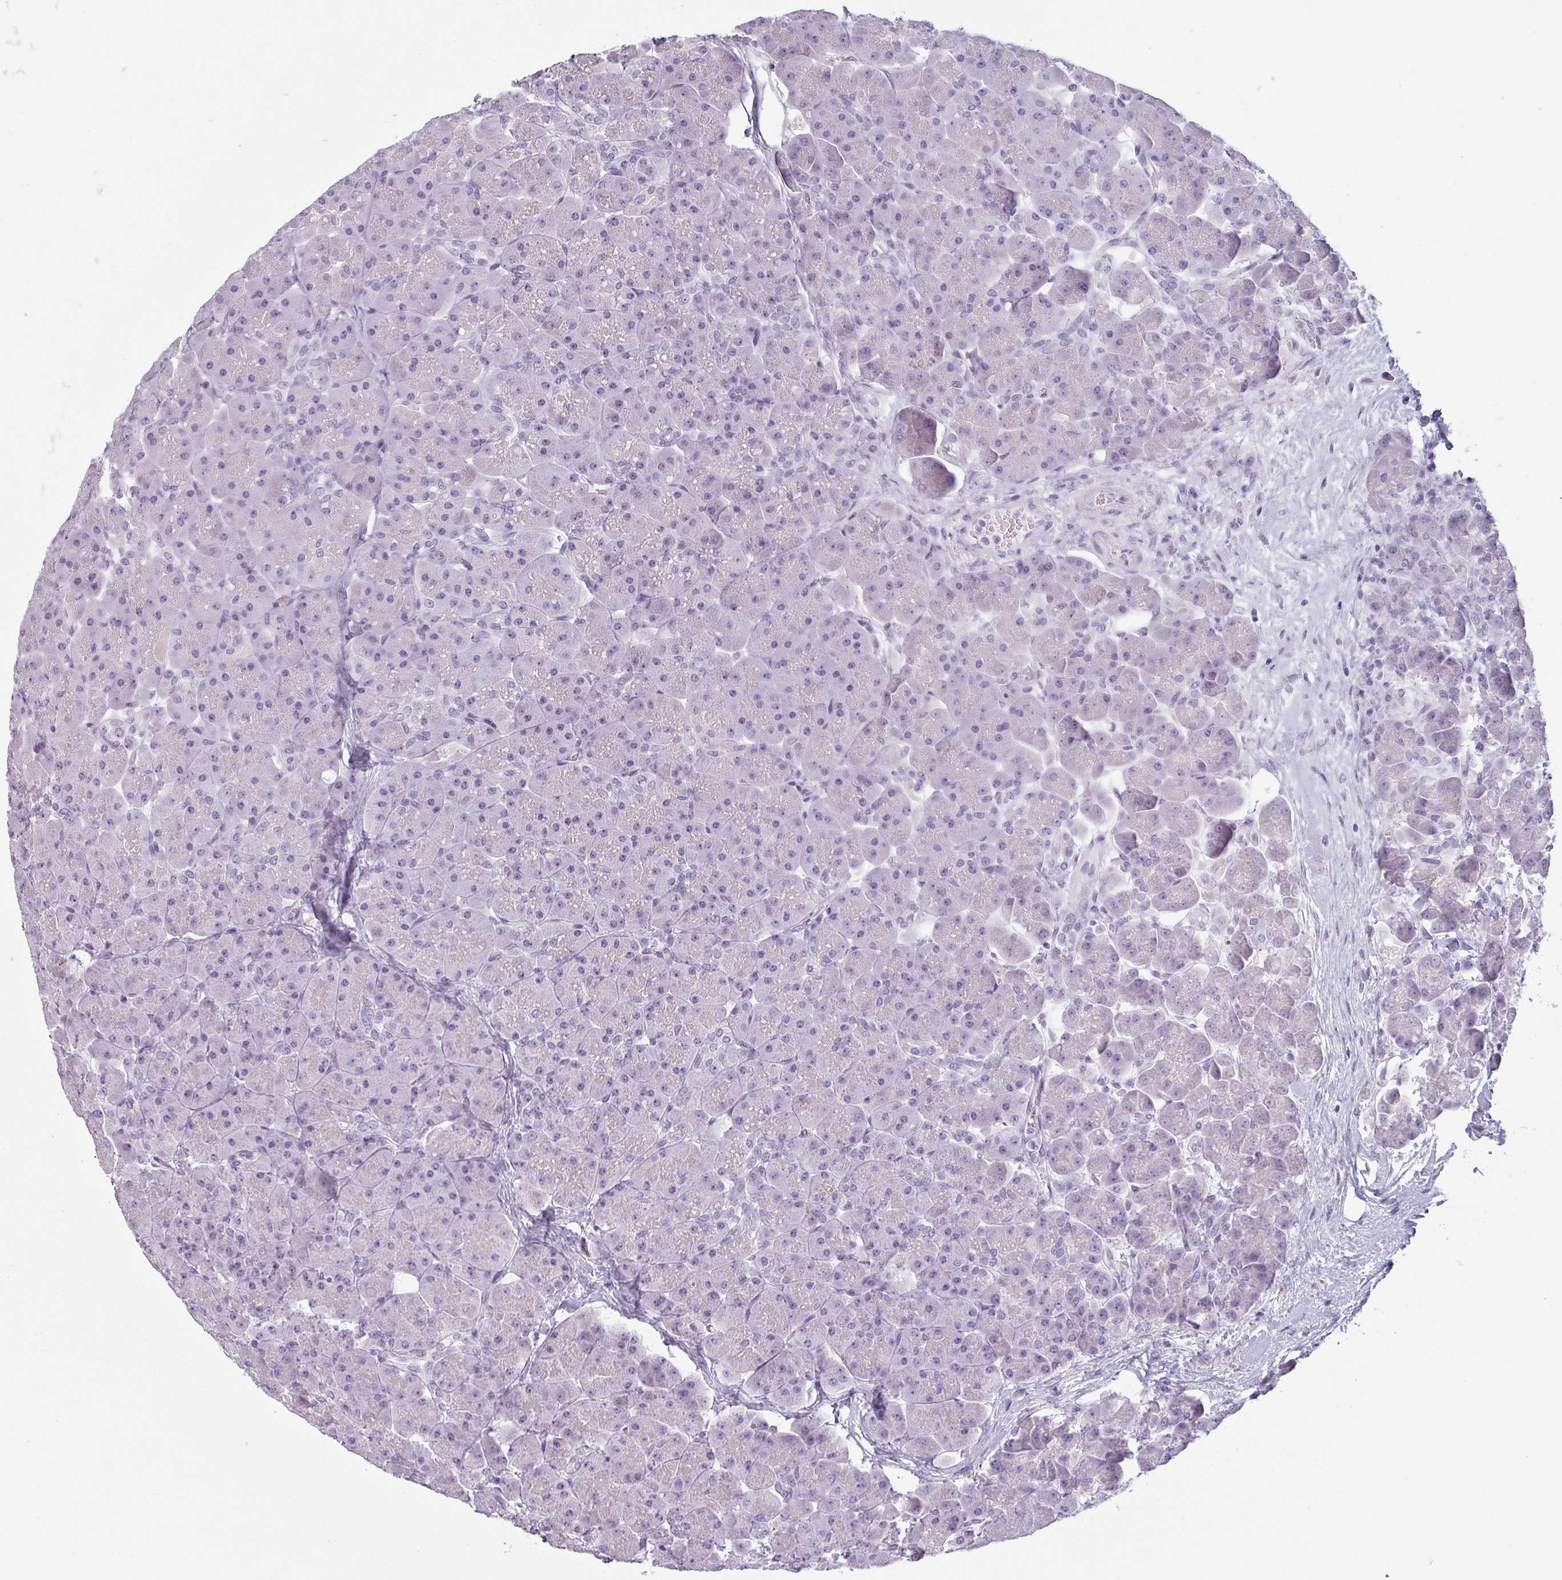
{"staining": {"intensity": "negative", "quantity": "none", "location": "none"}, "tissue": "pancreas", "cell_type": "Exocrine glandular cells", "image_type": "normal", "snomed": [{"axis": "morphology", "description": "Normal tissue, NOS"}, {"axis": "topography", "description": "Pancreas"}], "caption": "Exocrine glandular cells are negative for brown protein staining in unremarkable pancreas. (DAB (3,3'-diaminobenzidine) IHC, high magnification).", "gene": "SFTPA1", "patient": {"sex": "male", "age": 66}}